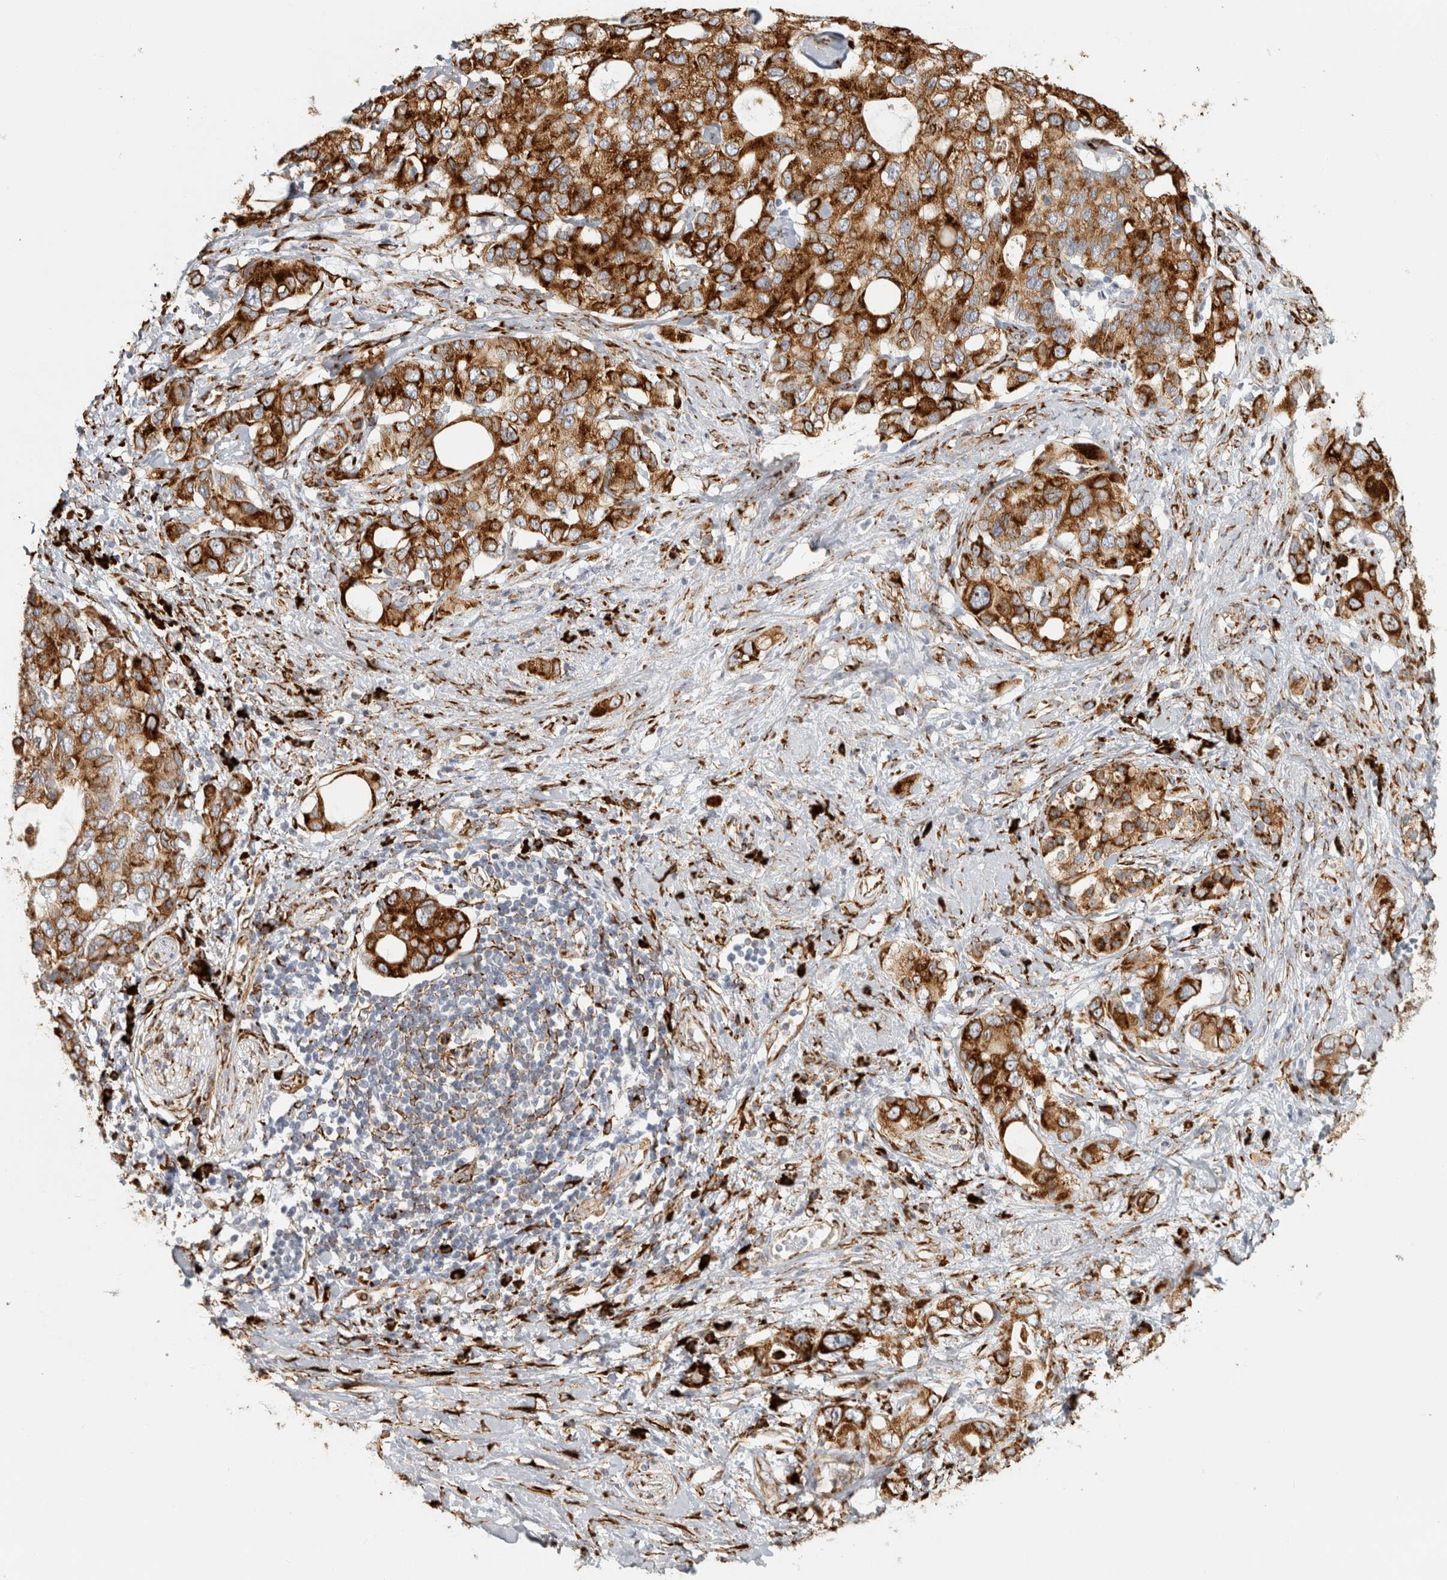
{"staining": {"intensity": "strong", "quantity": ">75%", "location": "cytoplasmic/membranous"}, "tissue": "pancreatic cancer", "cell_type": "Tumor cells", "image_type": "cancer", "snomed": [{"axis": "morphology", "description": "Adenocarcinoma, NOS"}, {"axis": "topography", "description": "Pancreas"}], "caption": "The micrograph reveals immunohistochemical staining of pancreatic adenocarcinoma. There is strong cytoplasmic/membranous expression is identified in about >75% of tumor cells.", "gene": "OSTN", "patient": {"sex": "female", "age": 56}}